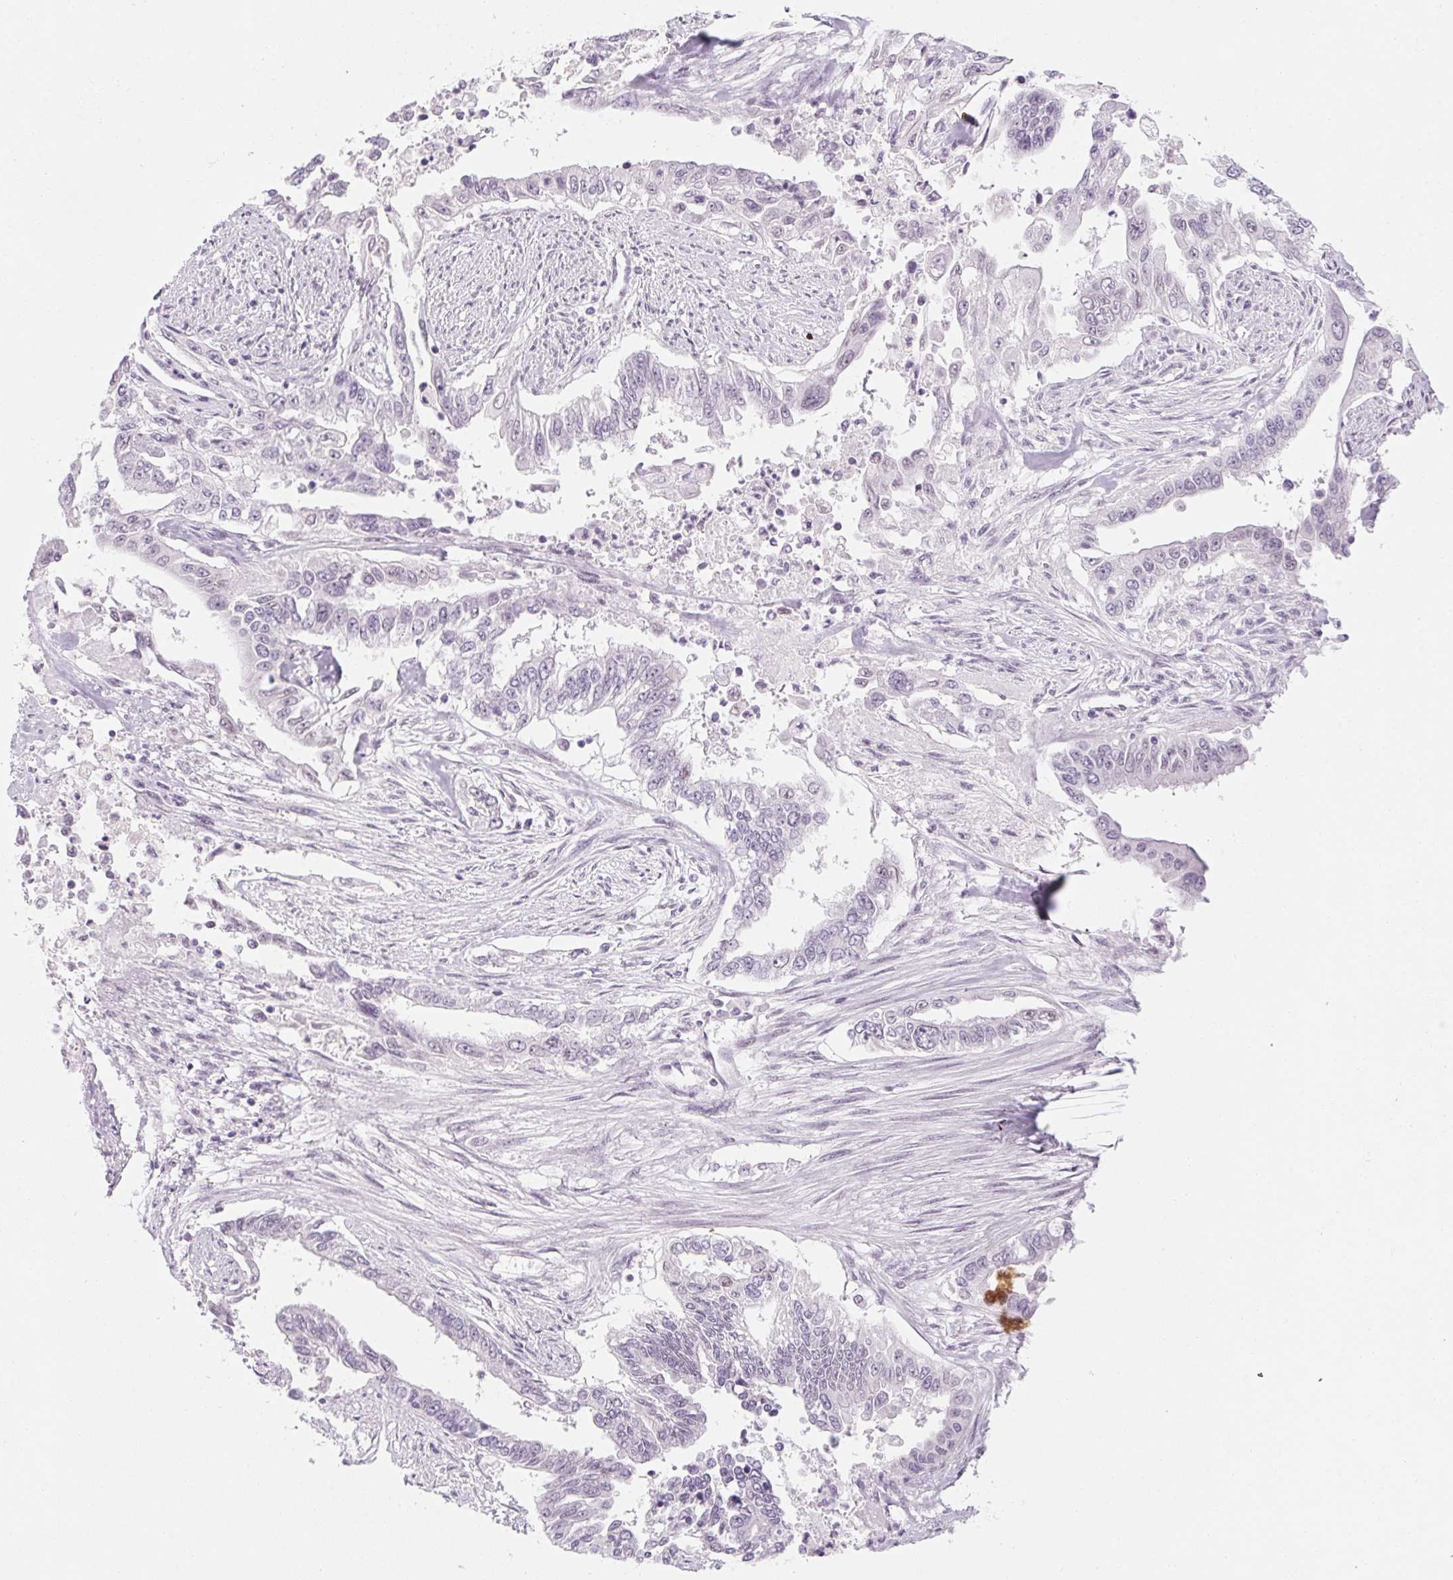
{"staining": {"intensity": "negative", "quantity": "none", "location": "none"}, "tissue": "endometrial cancer", "cell_type": "Tumor cells", "image_type": "cancer", "snomed": [{"axis": "morphology", "description": "Adenocarcinoma, NOS"}, {"axis": "topography", "description": "Uterus"}], "caption": "Immunohistochemistry micrograph of neoplastic tissue: adenocarcinoma (endometrial) stained with DAB reveals no significant protein expression in tumor cells.", "gene": "KCNQ2", "patient": {"sex": "female", "age": 59}}